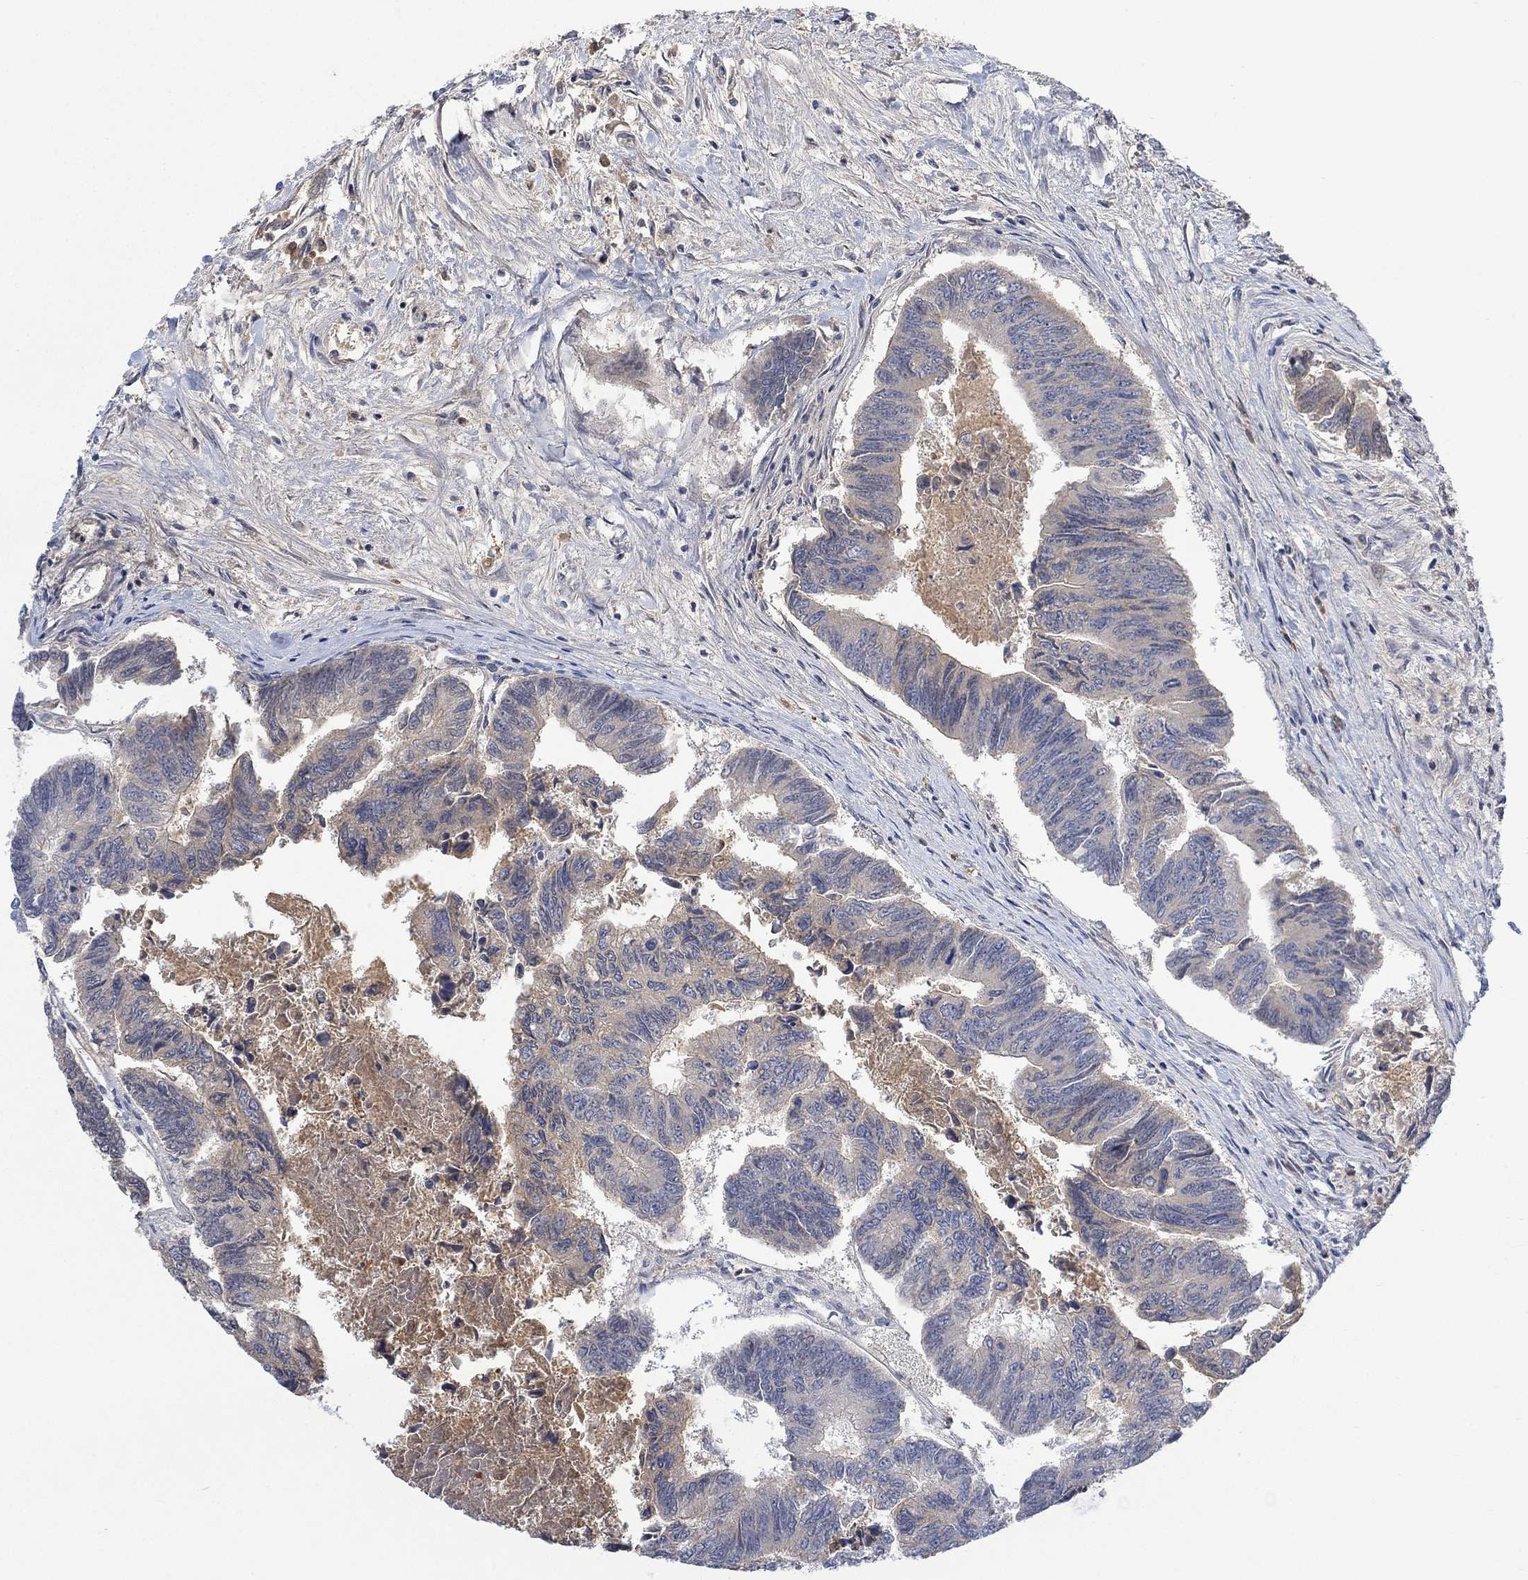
{"staining": {"intensity": "negative", "quantity": "none", "location": "none"}, "tissue": "colorectal cancer", "cell_type": "Tumor cells", "image_type": "cancer", "snomed": [{"axis": "morphology", "description": "Adenocarcinoma, NOS"}, {"axis": "topography", "description": "Colon"}], "caption": "IHC of human colorectal adenocarcinoma shows no positivity in tumor cells.", "gene": "MSTN", "patient": {"sex": "female", "age": 65}}